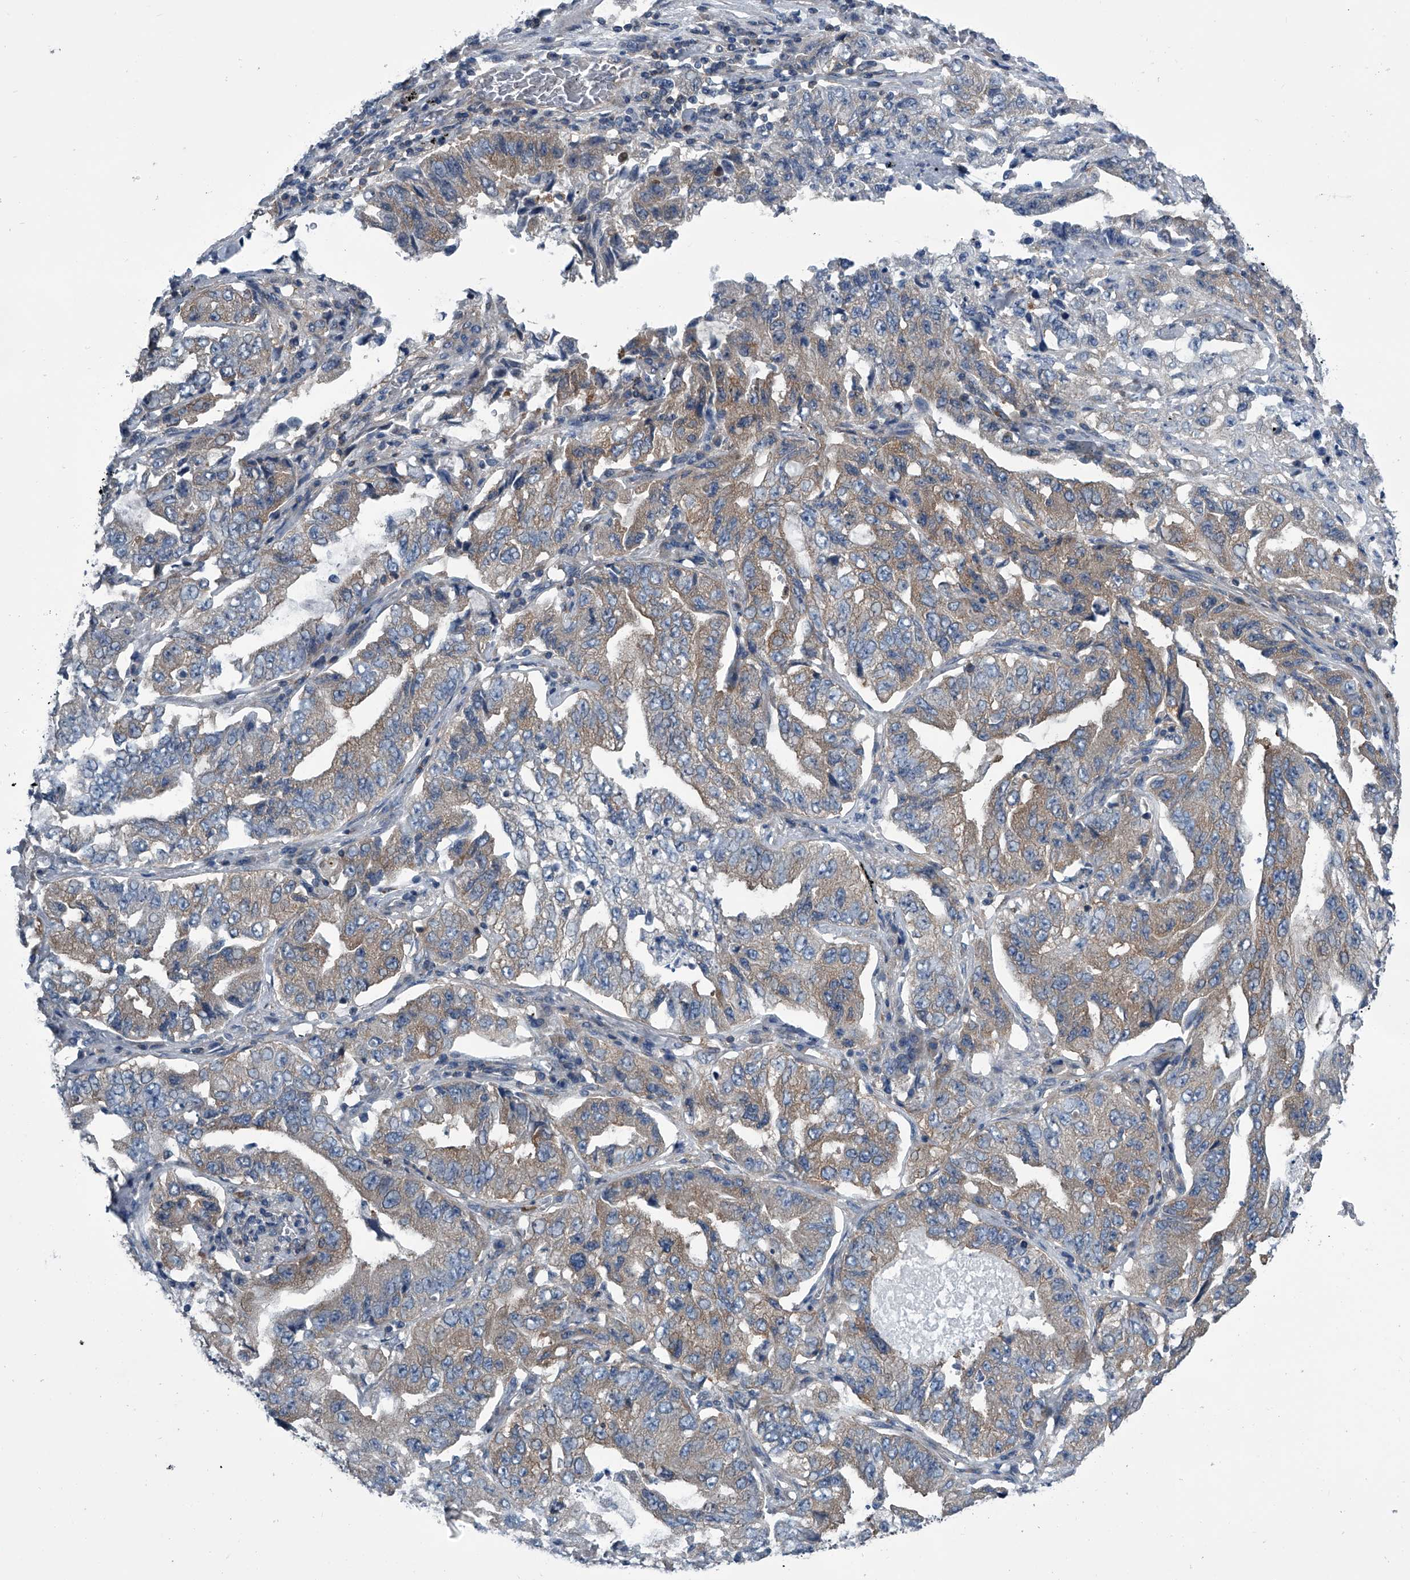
{"staining": {"intensity": "moderate", "quantity": "25%-75%", "location": "cytoplasmic/membranous"}, "tissue": "lung cancer", "cell_type": "Tumor cells", "image_type": "cancer", "snomed": [{"axis": "morphology", "description": "Adenocarcinoma, NOS"}, {"axis": "topography", "description": "Lung"}], "caption": "Human adenocarcinoma (lung) stained for a protein (brown) shows moderate cytoplasmic/membranous positive staining in about 25%-75% of tumor cells.", "gene": "PPP2R5D", "patient": {"sex": "female", "age": 51}}